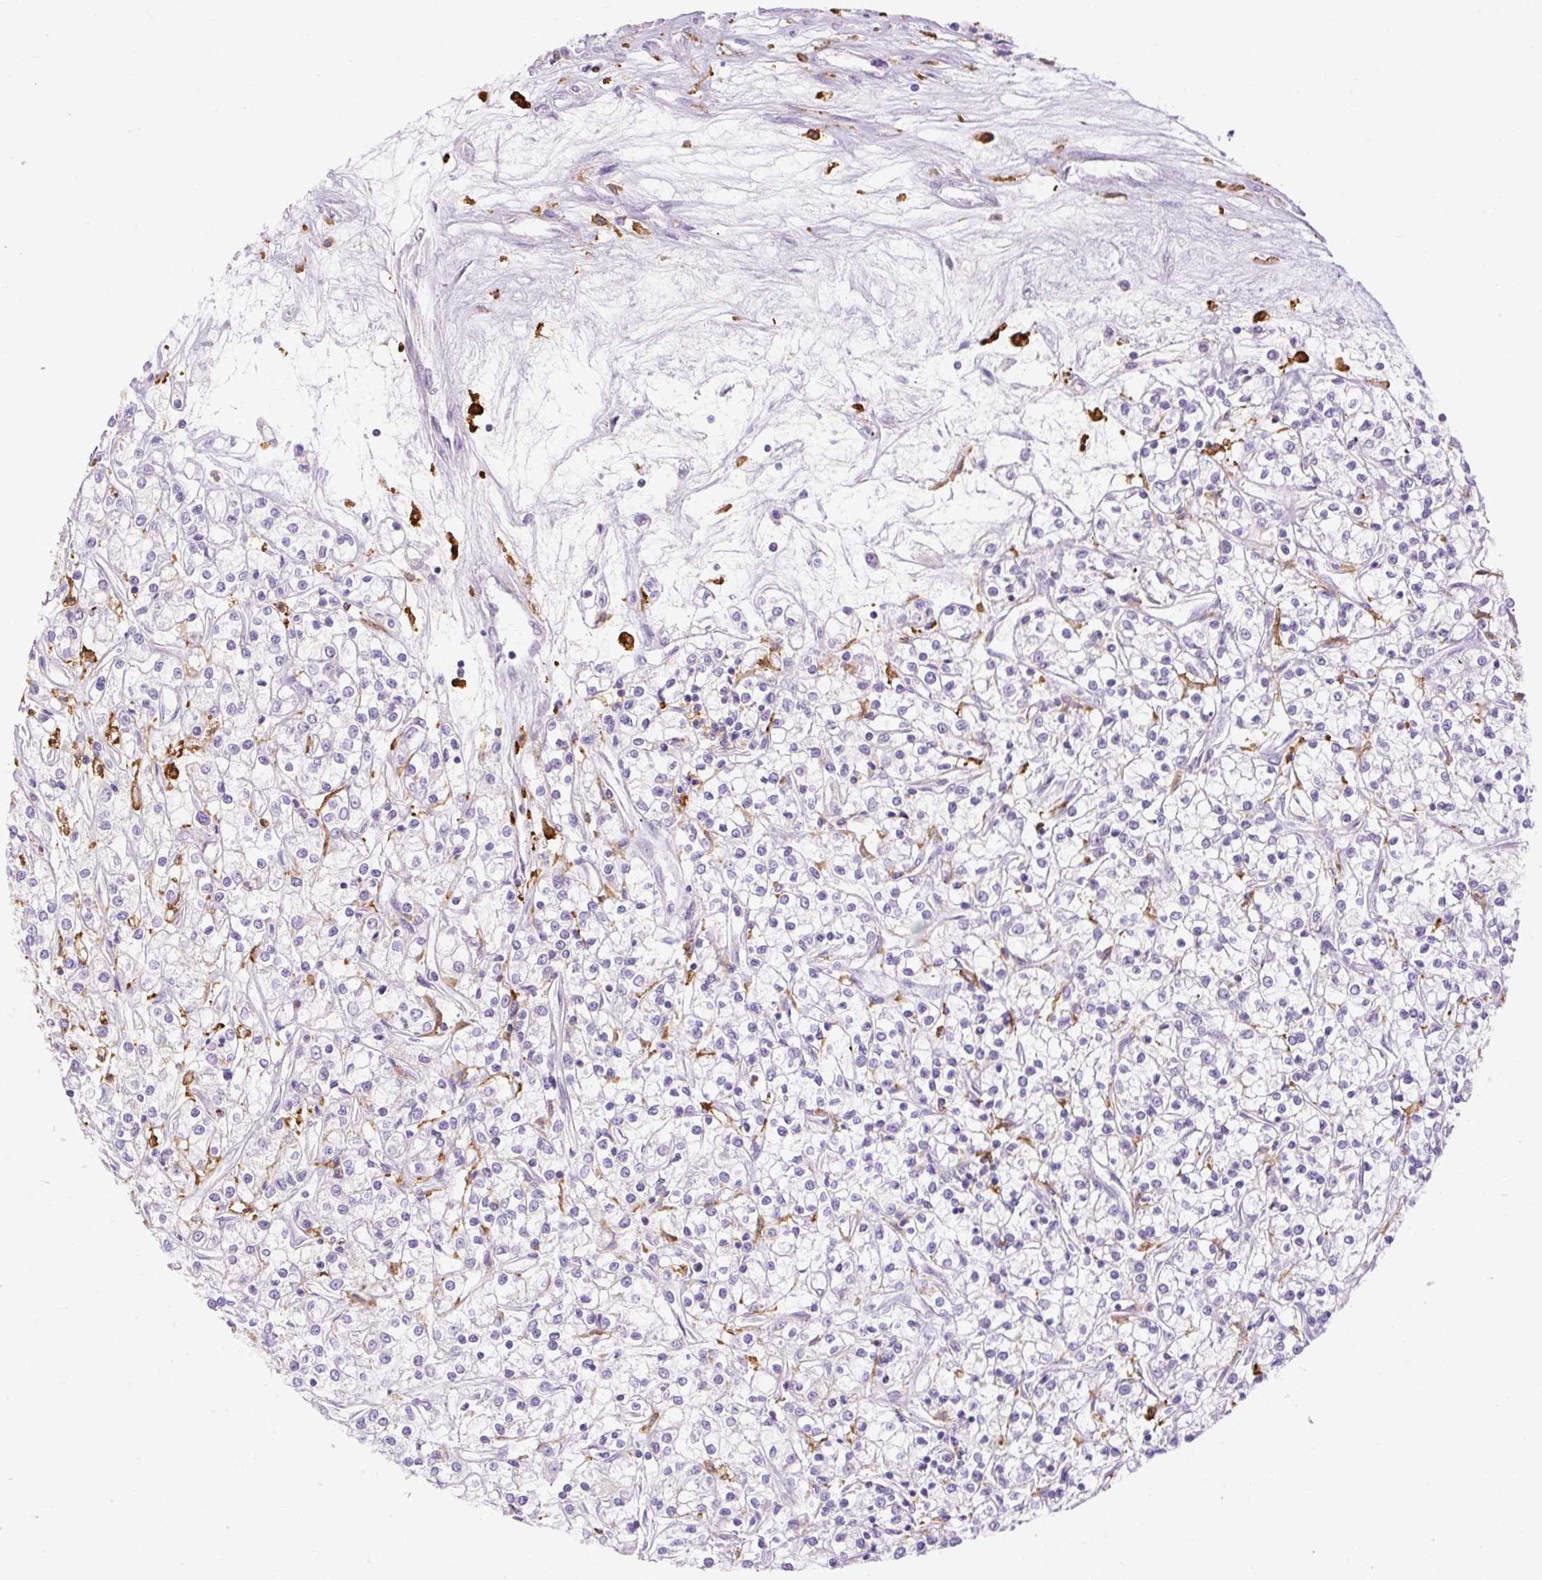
{"staining": {"intensity": "negative", "quantity": "none", "location": "none"}, "tissue": "renal cancer", "cell_type": "Tumor cells", "image_type": "cancer", "snomed": [{"axis": "morphology", "description": "Adenocarcinoma, NOS"}, {"axis": "topography", "description": "Kidney"}], "caption": "Image shows no significant protein staining in tumor cells of renal adenocarcinoma.", "gene": "SIGLEC1", "patient": {"sex": "female", "age": 59}}